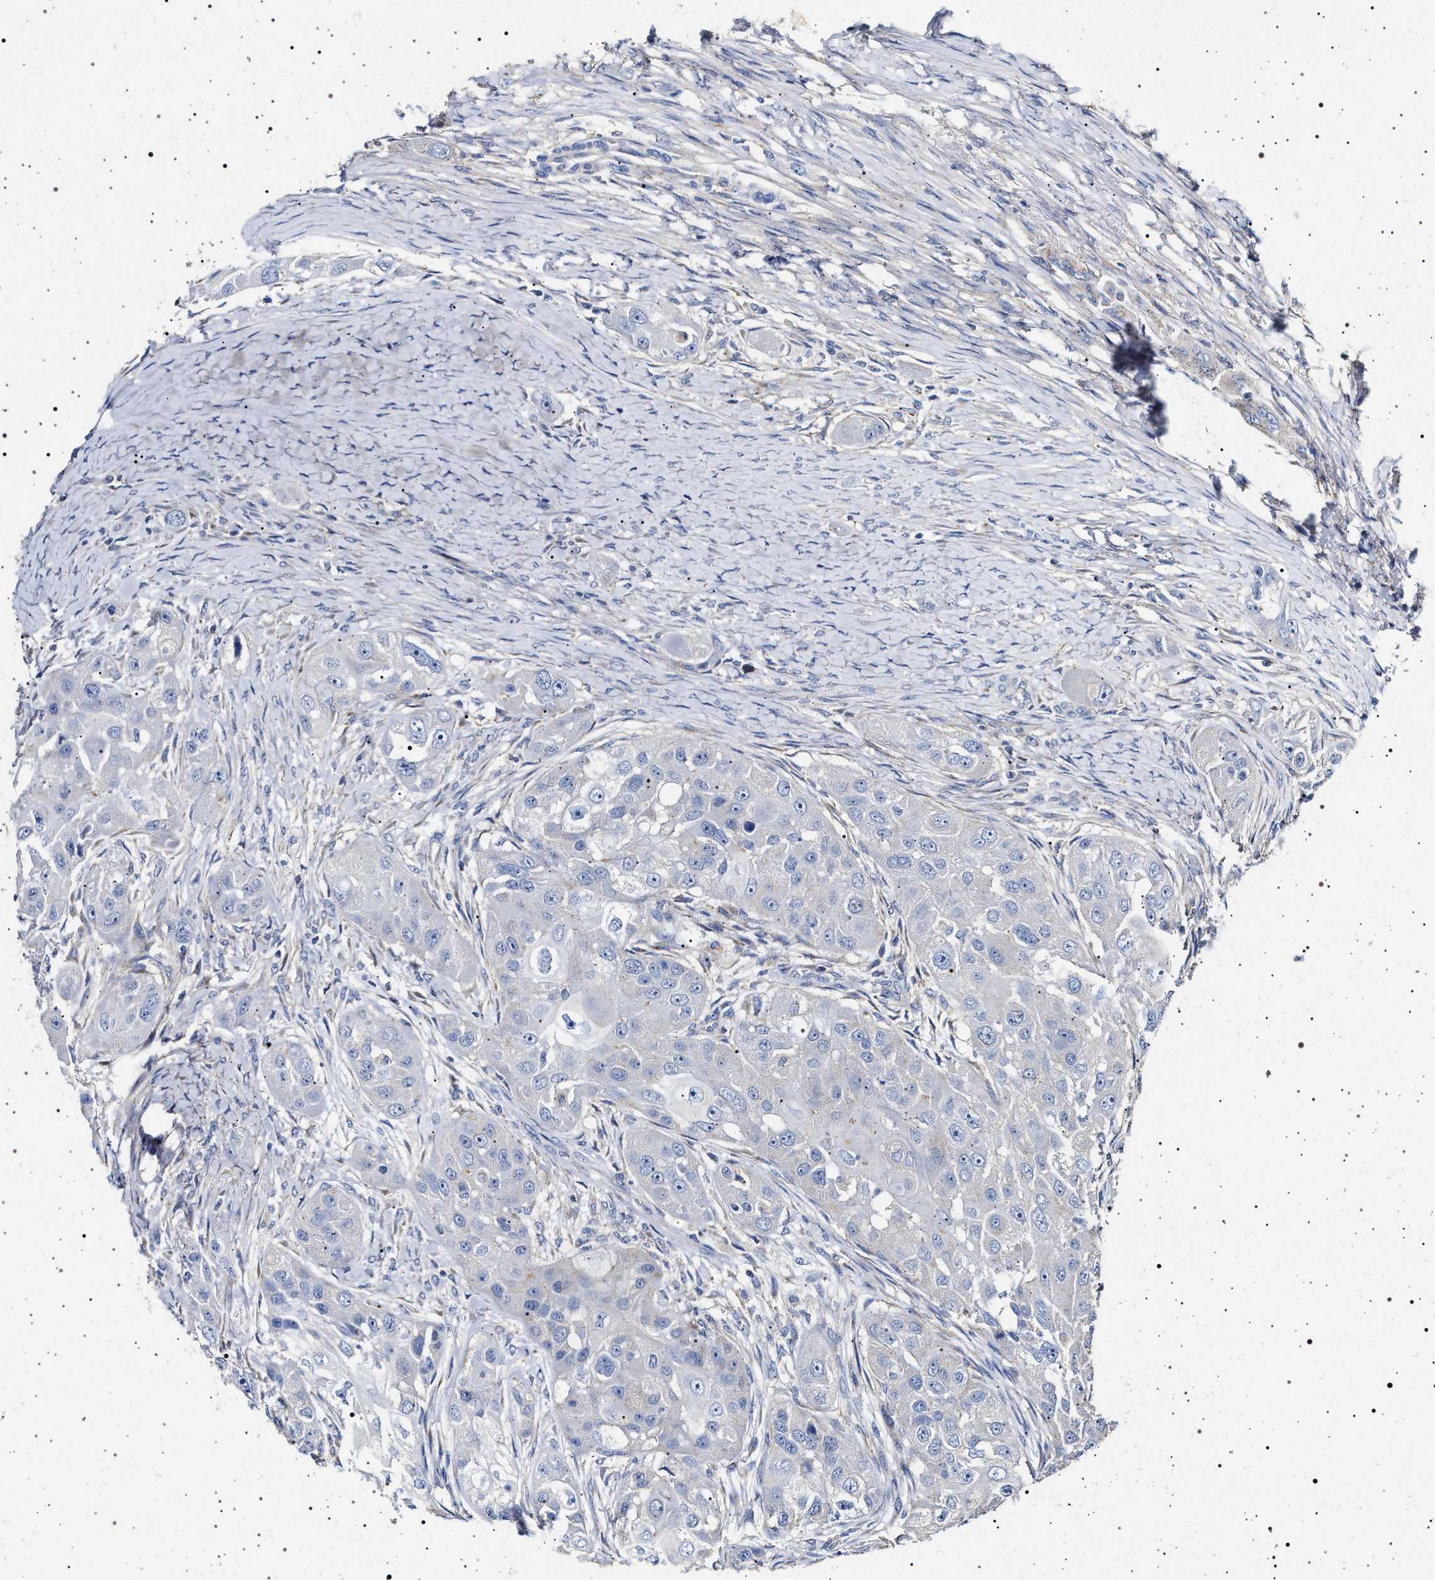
{"staining": {"intensity": "negative", "quantity": "none", "location": "none"}, "tissue": "head and neck cancer", "cell_type": "Tumor cells", "image_type": "cancer", "snomed": [{"axis": "morphology", "description": "Normal tissue, NOS"}, {"axis": "morphology", "description": "Squamous cell carcinoma, NOS"}, {"axis": "topography", "description": "Skeletal muscle"}, {"axis": "topography", "description": "Head-Neck"}], "caption": "There is no significant positivity in tumor cells of head and neck squamous cell carcinoma. (DAB IHC, high magnification).", "gene": "NAALADL2", "patient": {"sex": "male", "age": 51}}